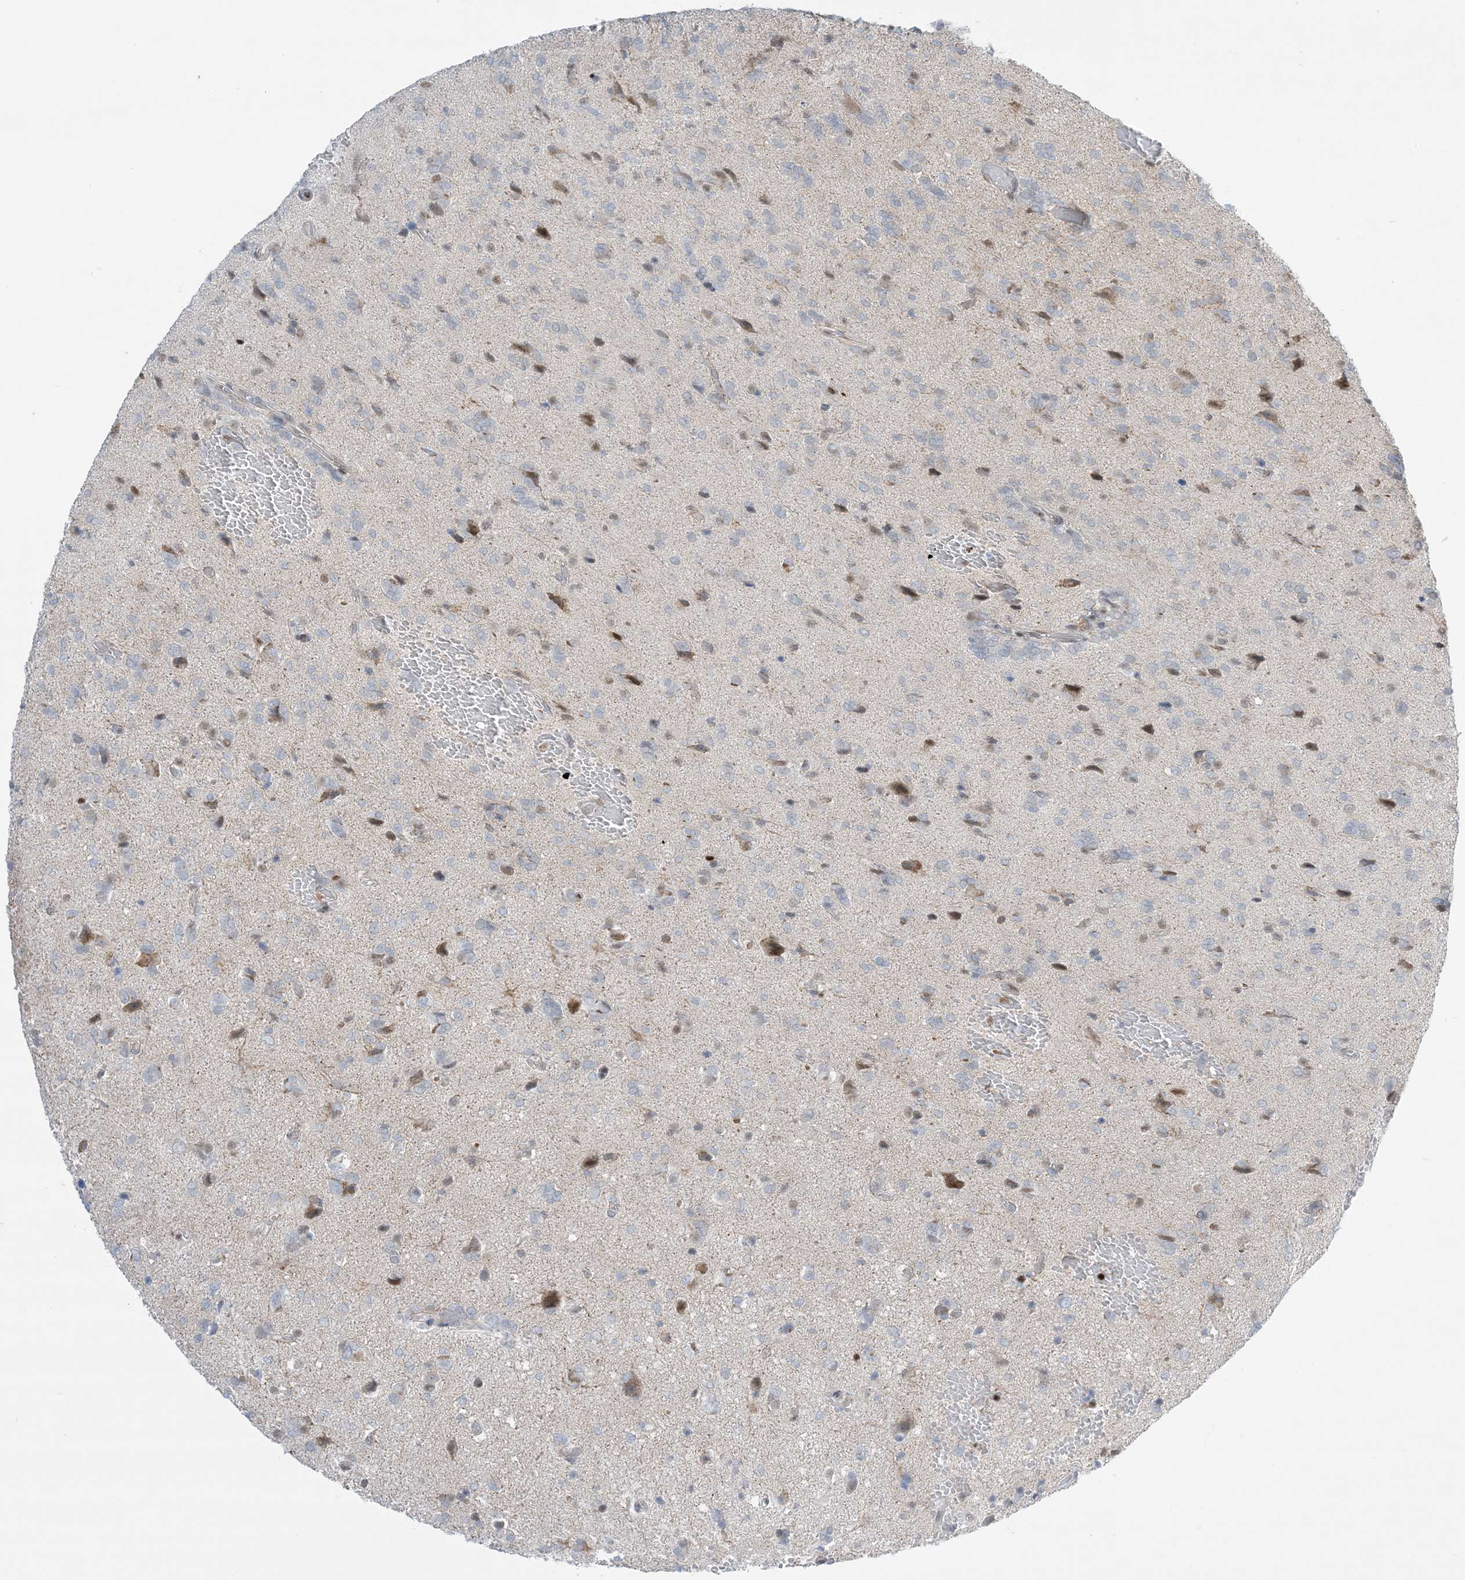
{"staining": {"intensity": "negative", "quantity": "none", "location": "none"}, "tissue": "glioma", "cell_type": "Tumor cells", "image_type": "cancer", "snomed": [{"axis": "morphology", "description": "Glioma, malignant, High grade"}, {"axis": "topography", "description": "Brain"}], "caption": "Glioma was stained to show a protein in brown. There is no significant expression in tumor cells. The staining was performed using DAB (3,3'-diaminobenzidine) to visualize the protein expression in brown, while the nuclei were stained in blue with hematoxylin (Magnification: 20x).", "gene": "TFPT", "patient": {"sex": "female", "age": 59}}